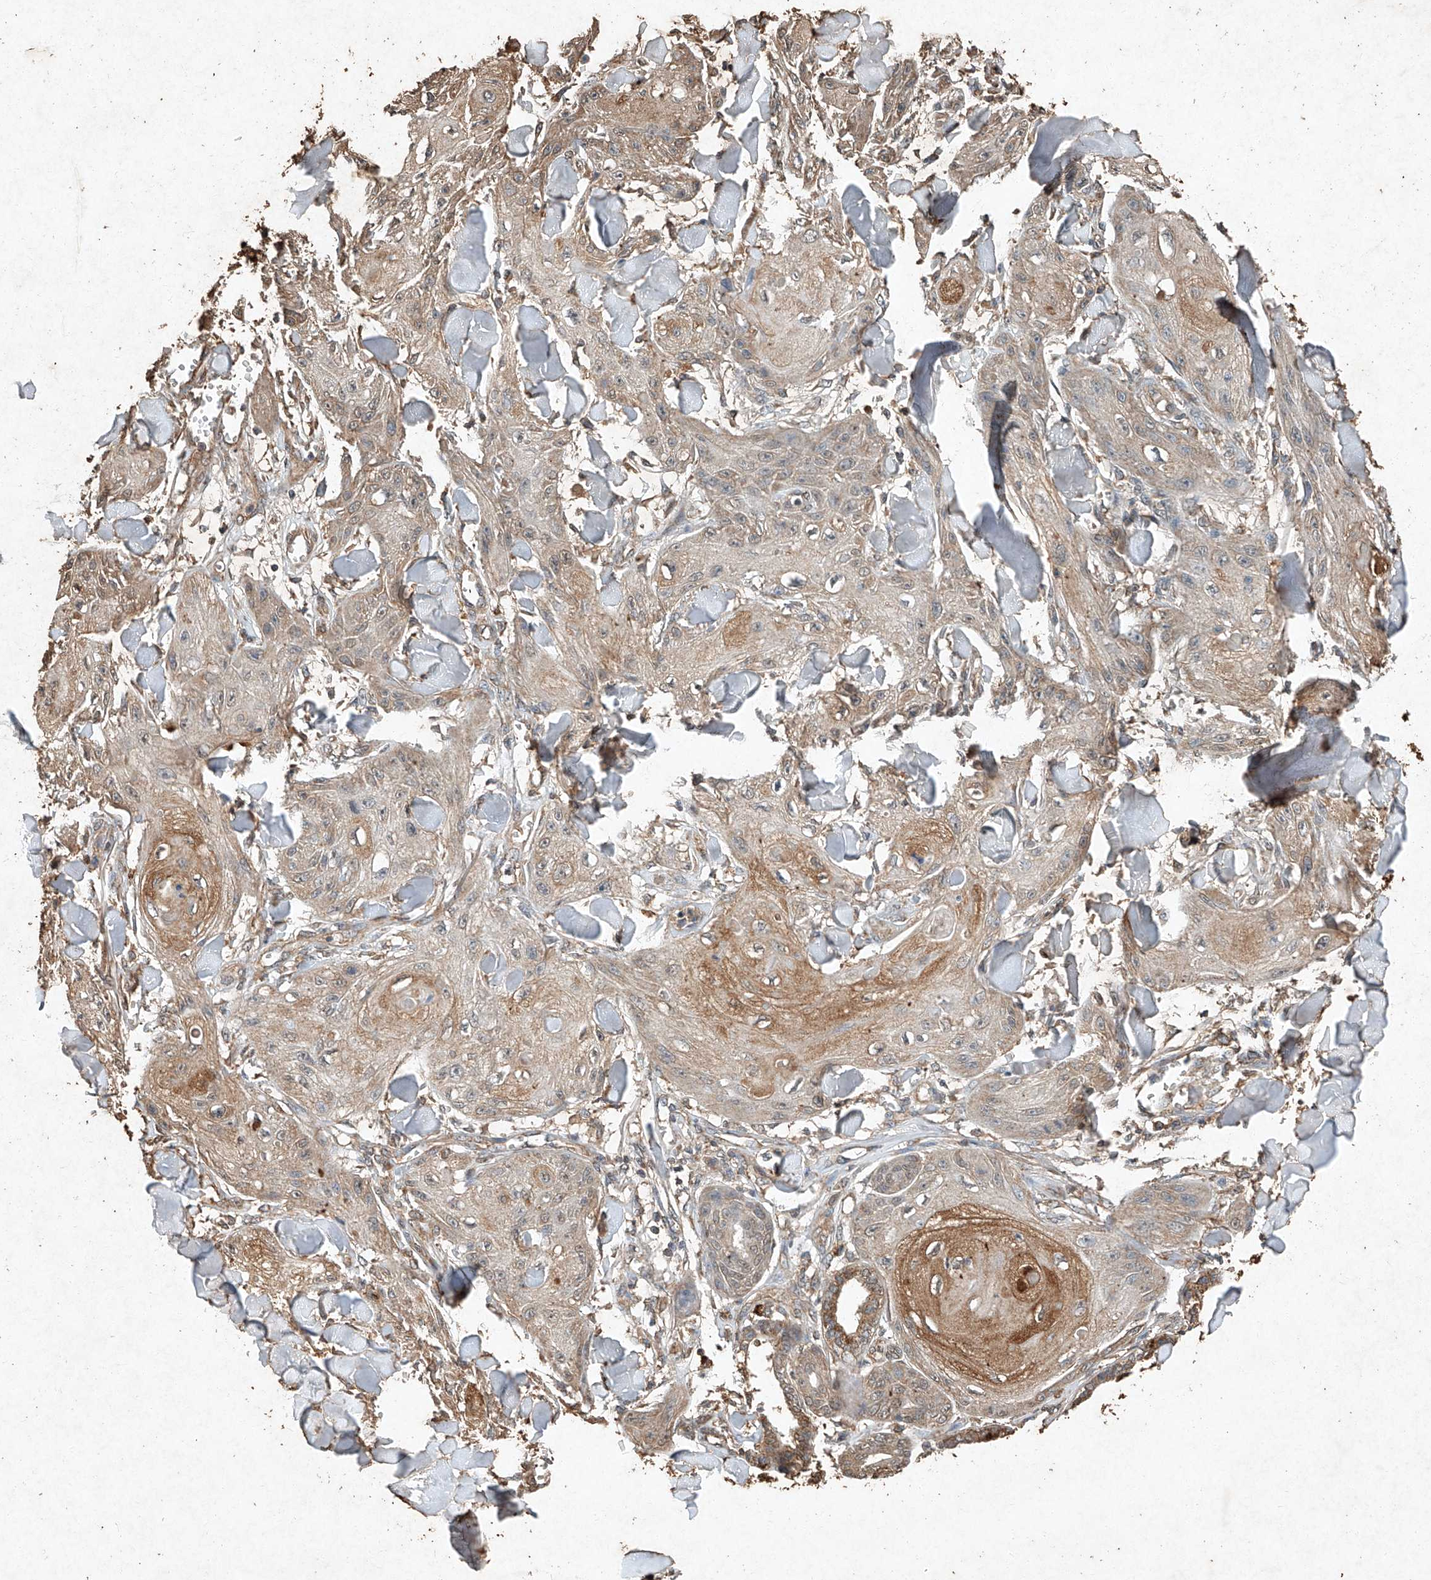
{"staining": {"intensity": "moderate", "quantity": "<25%", "location": "cytoplasmic/membranous"}, "tissue": "skin cancer", "cell_type": "Tumor cells", "image_type": "cancer", "snomed": [{"axis": "morphology", "description": "Squamous cell carcinoma, NOS"}, {"axis": "topography", "description": "Skin"}], "caption": "Human skin squamous cell carcinoma stained with a protein marker exhibits moderate staining in tumor cells.", "gene": "STK3", "patient": {"sex": "male", "age": 74}}